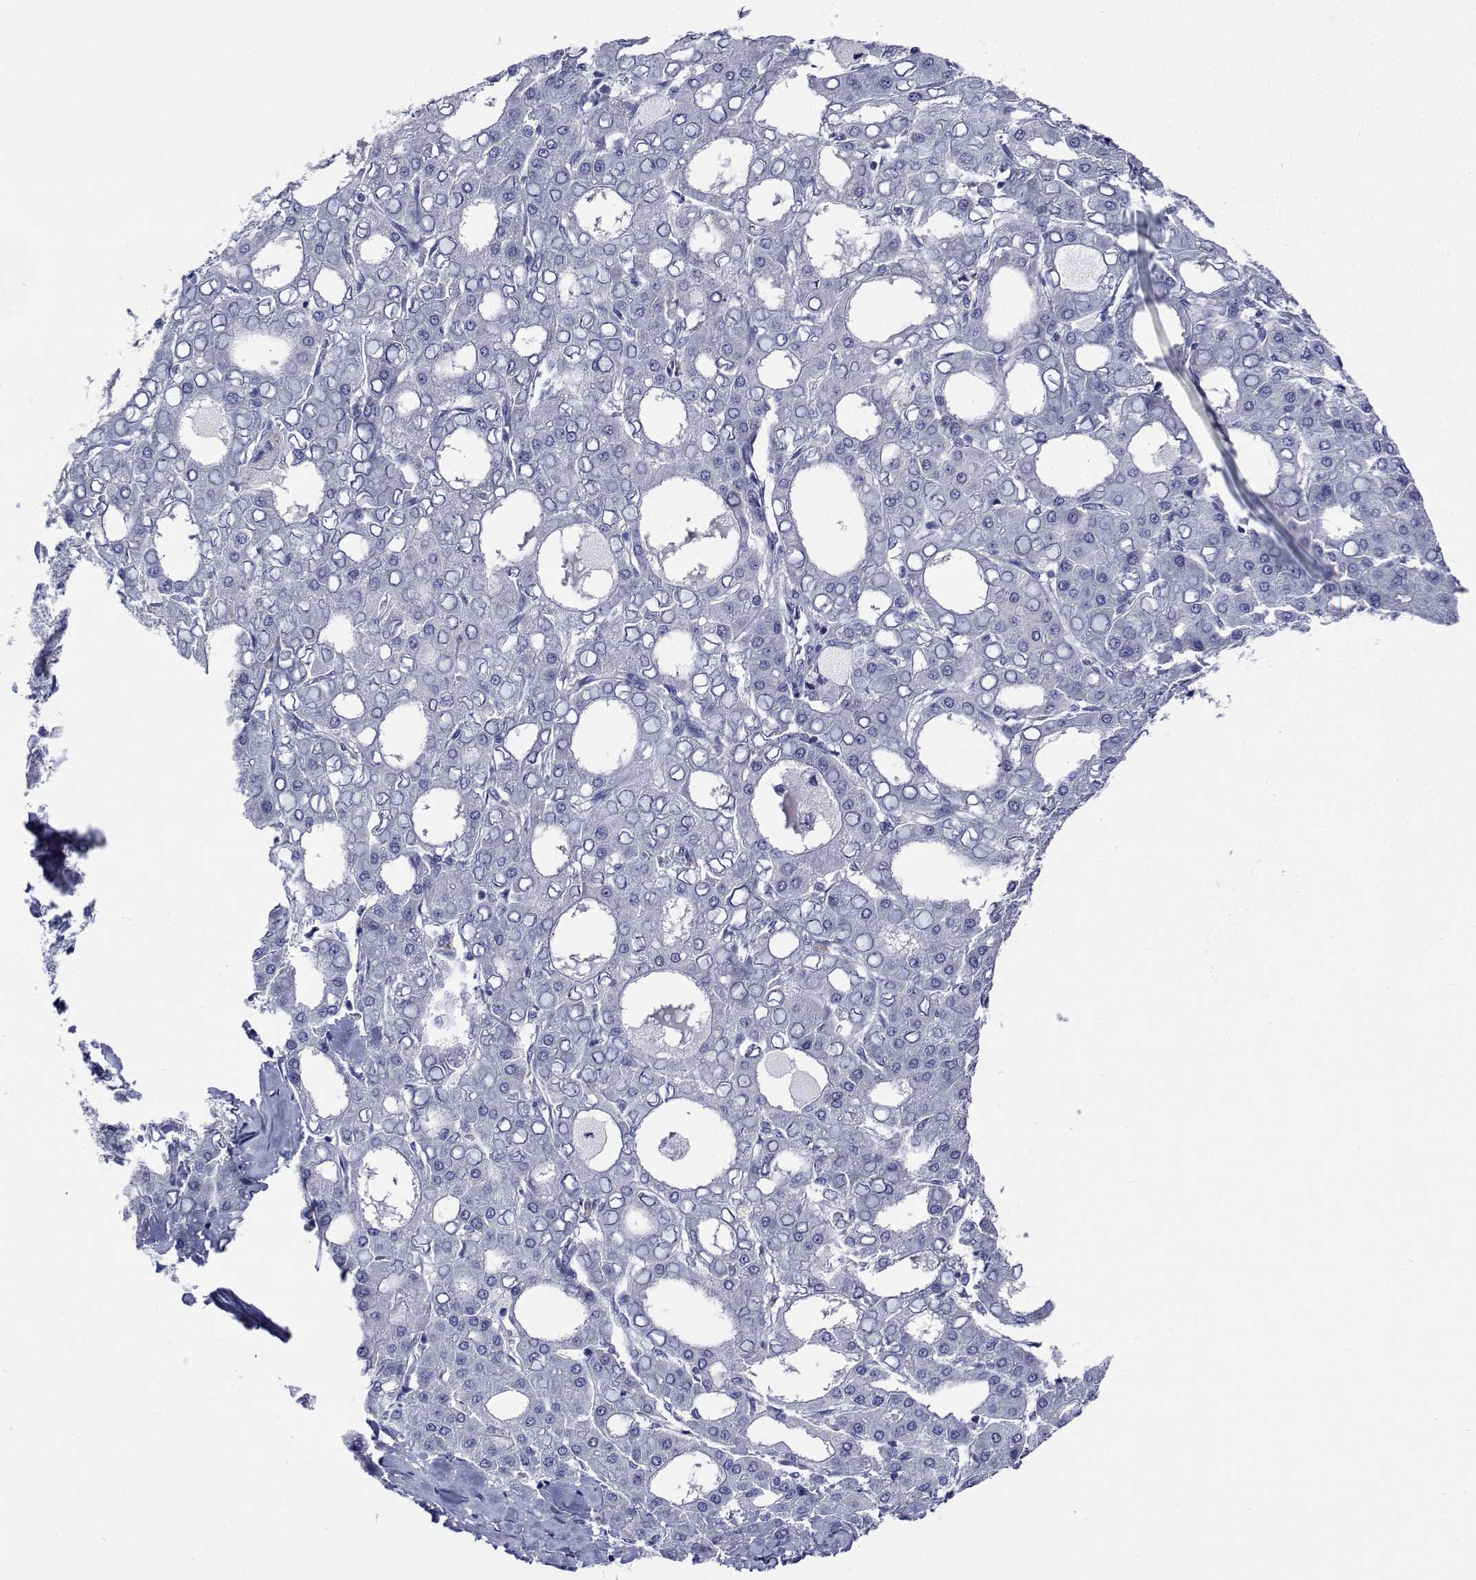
{"staining": {"intensity": "negative", "quantity": "none", "location": "none"}, "tissue": "liver cancer", "cell_type": "Tumor cells", "image_type": "cancer", "snomed": [{"axis": "morphology", "description": "Carcinoma, Hepatocellular, NOS"}, {"axis": "topography", "description": "Liver"}], "caption": "Immunohistochemistry (IHC) of human hepatocellular carcinoma (liver) reveals no expression in tumor cells. (IHC, brightfield microscopy, high magnification).", "gene": "CDHR3", "patient": {"sex": "male", "age": 65}}